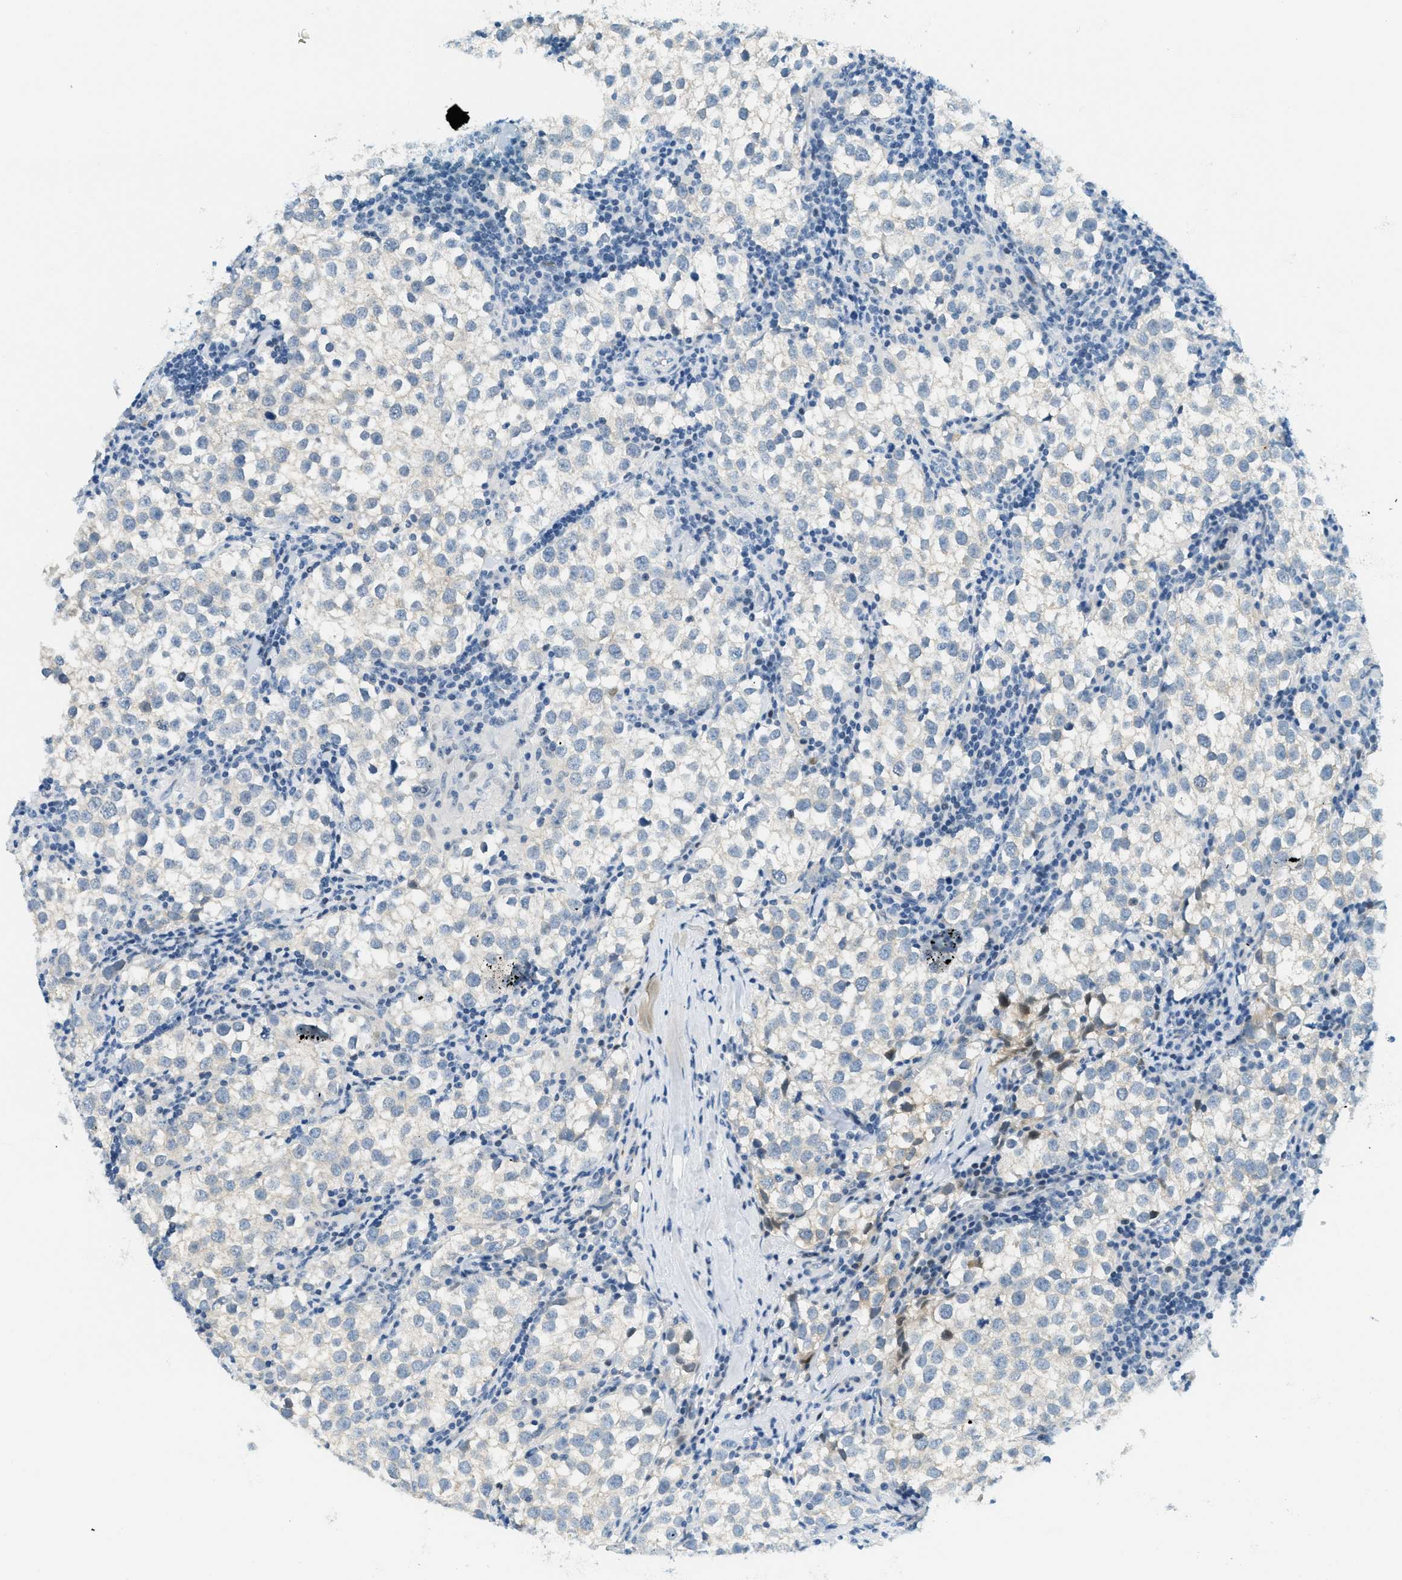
{"staining": {"intensity": "negative", "quantity": "none", "location": "none"}, "tissue": "testis cancer", "cell_type": "Tumor cells", "image_type": "cancer", "snomed": [{"axis": "morphology", "description": "Seminoma, NOS"}, {"axis": "morphology", "description": "Carcinoma, Embryonal, NOS"}, {"axis": "topography", "description": "Testis"}], "caption": "This is an immunohistochemistry histopathology image of human testis cancer (seminoma). There is no staining in tumor cells.", "gene": "CYP4X1", "patient": {"sex": "male", "age": 36}}